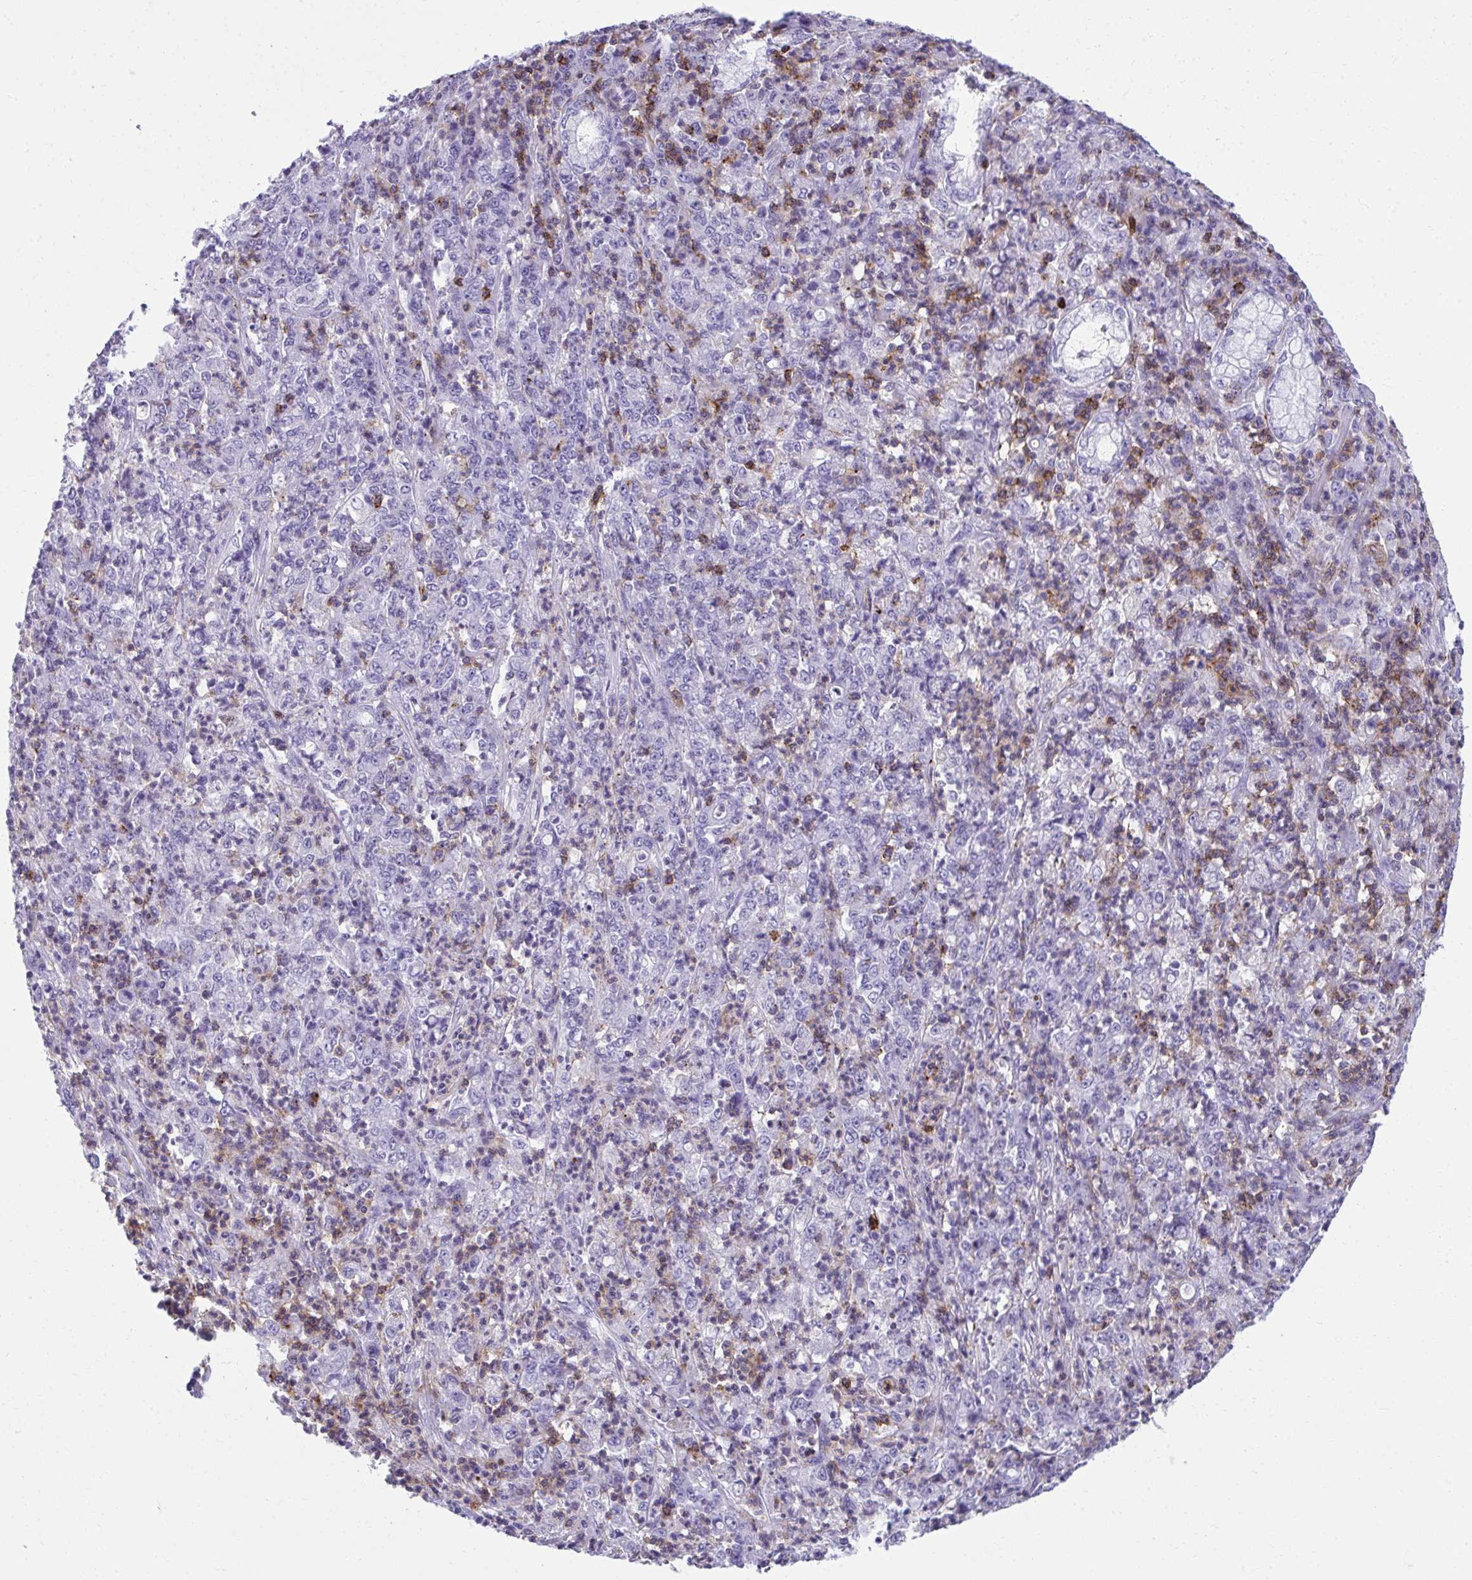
{"staining": {"intensity": "negative", "quantity": "none", "location": "none"}, "tissue": "stomach cancer", "cell_type": "Tumor cells", "image_type": "cancer", "snomed": [{"axis": "morphology", "description": "Adenocarcinoma, NOS"}, {"axis": "topography", "description": "Stomach, lower"}], "caption": "Immunohistochemistry (IHC) of stomach adenocarcinoma shows no positivity in tumor cells.", "gene": "SPN", "patient": {"sex": "female", "age": 71}}